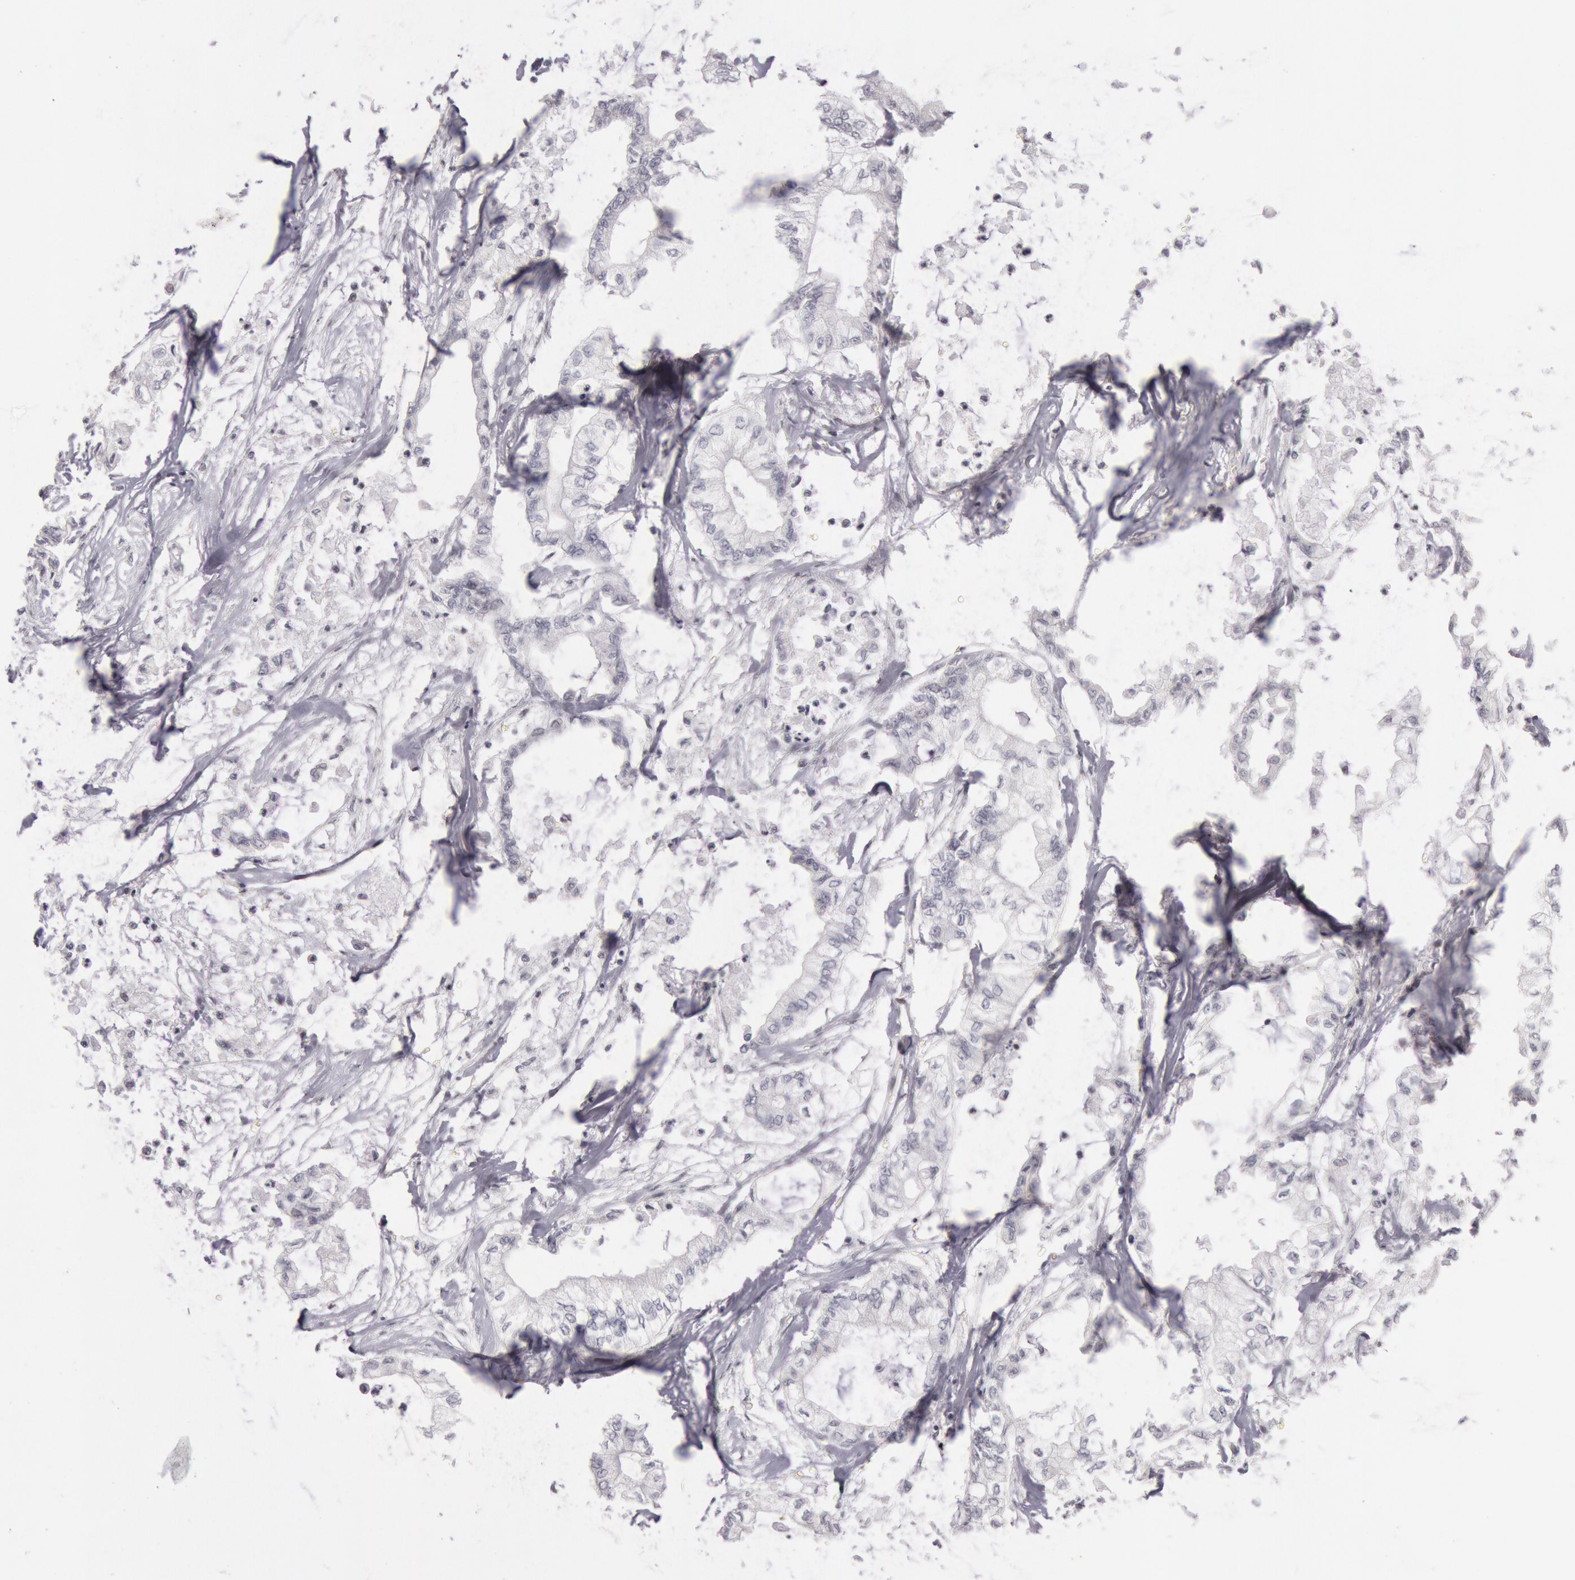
{"staining": {"intensity": "negative", "quantity": "none", "location": "none"}, "tissue": "pancreatic cancer", "cell_type": "Tumor cells", "image_type": "cancer", "snomed": [{"axis": "morphology", "description": "Adenocarcinoma, NOS"}, {"axis": "topography", "description": "Pancreas"}], "caption": "Tumor cells show no significant protein staining in pancreatic cancer.", "gene": "ESS2", "patient": {"sex": "male", "age": 79}}